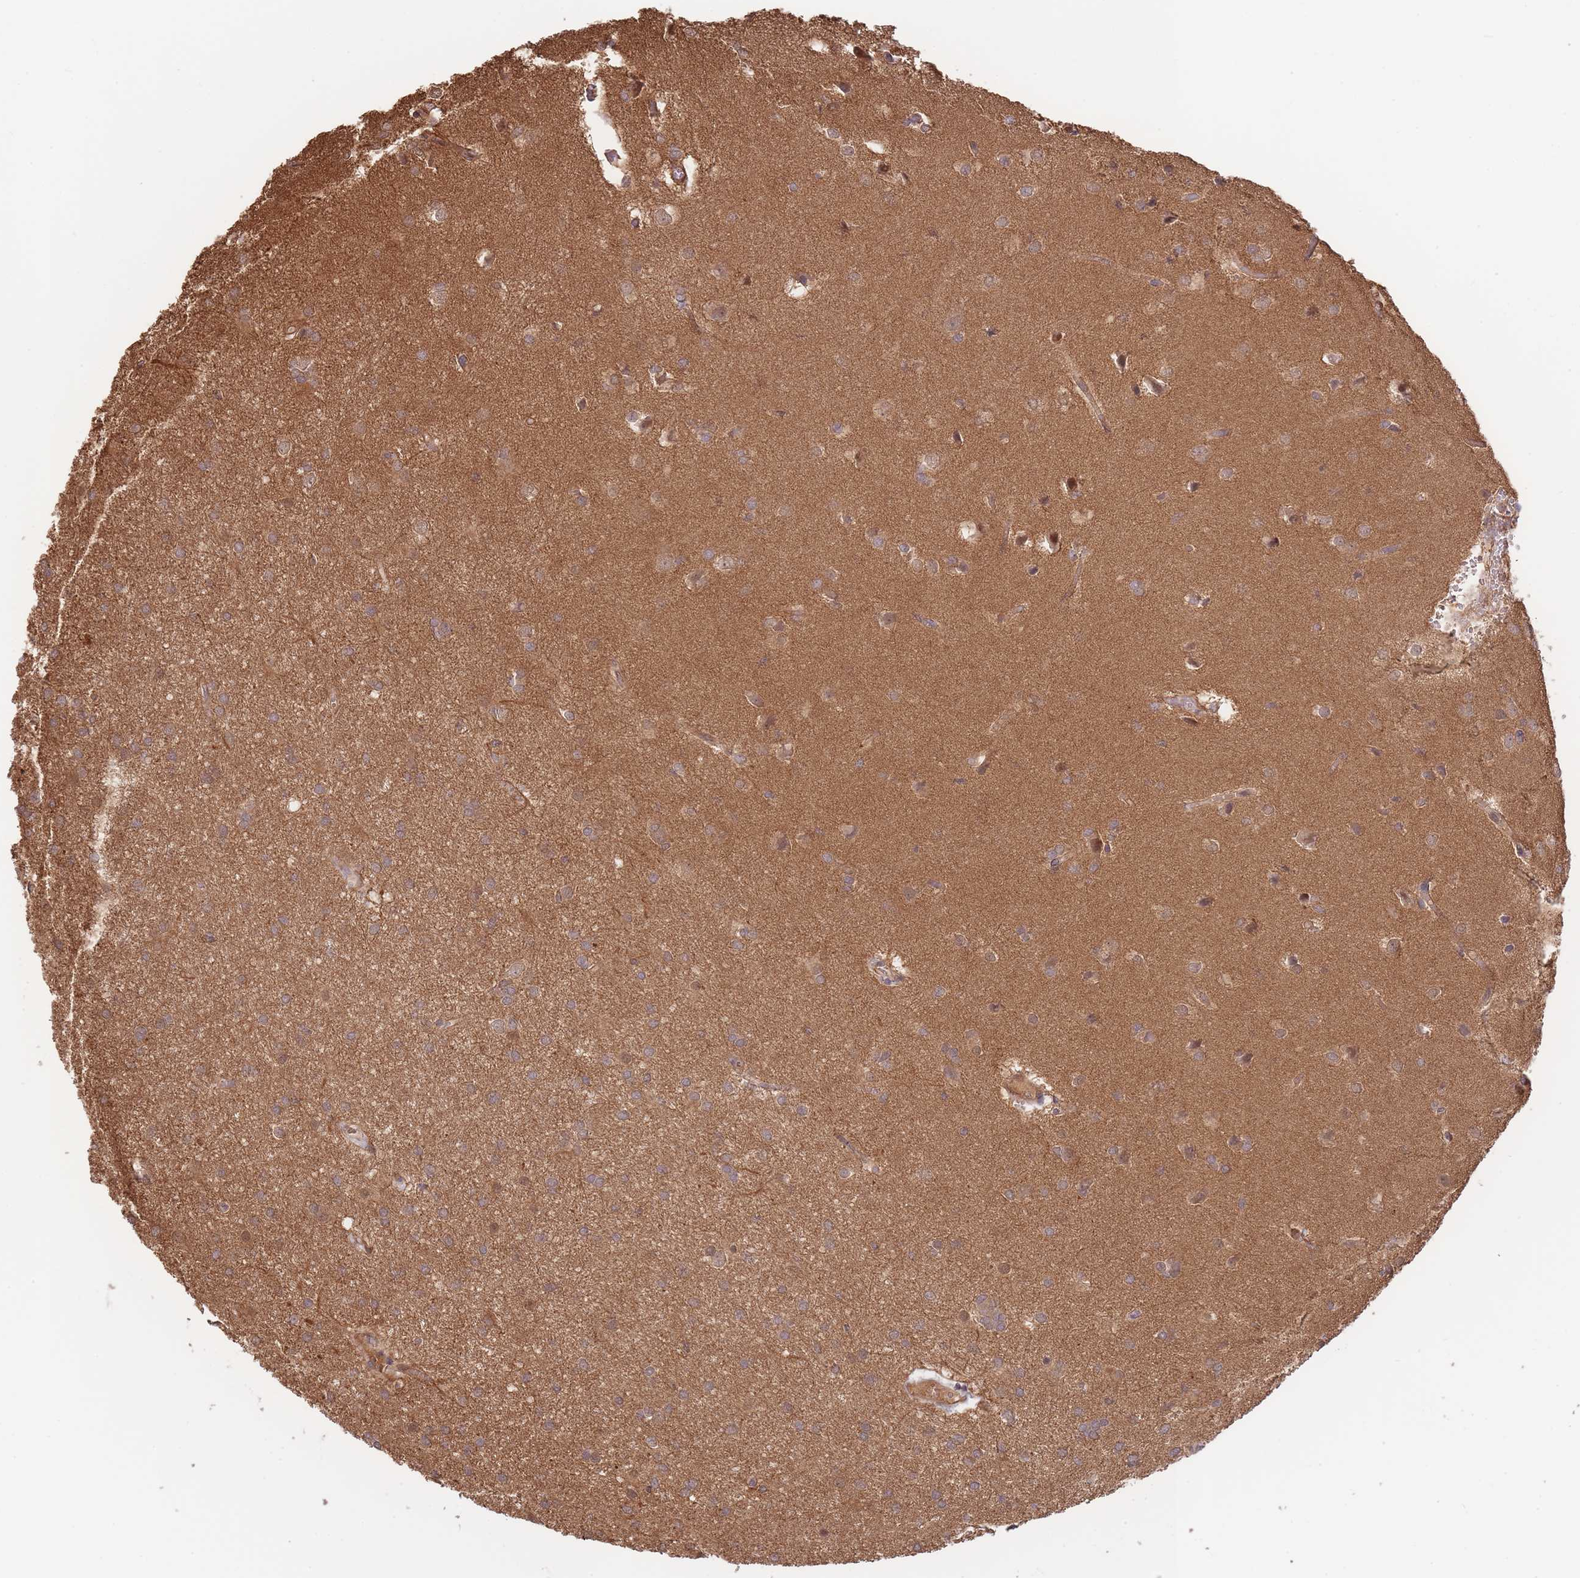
{"staining": {"intensity": "weak", "quantity": ">75%", "location": "cytoplasmic/membranous"}, "tissue": "glioma", "cell_type": "Tumor cells", "image_type": "cancer", "snomed": [{"axis": "morphology", "description": "Glioma, malignant, High grade"}, {"axis": "topography", "description": "Brain"}], "caption": "IHC photomicrograph of glioma stained for a protein (brown), which shows low levels of weak cytoplasmic/membranous staining in about >75% of tumor cells.", "gene": "ZNF304", "patient": {"sex": "female", "age": 50}}